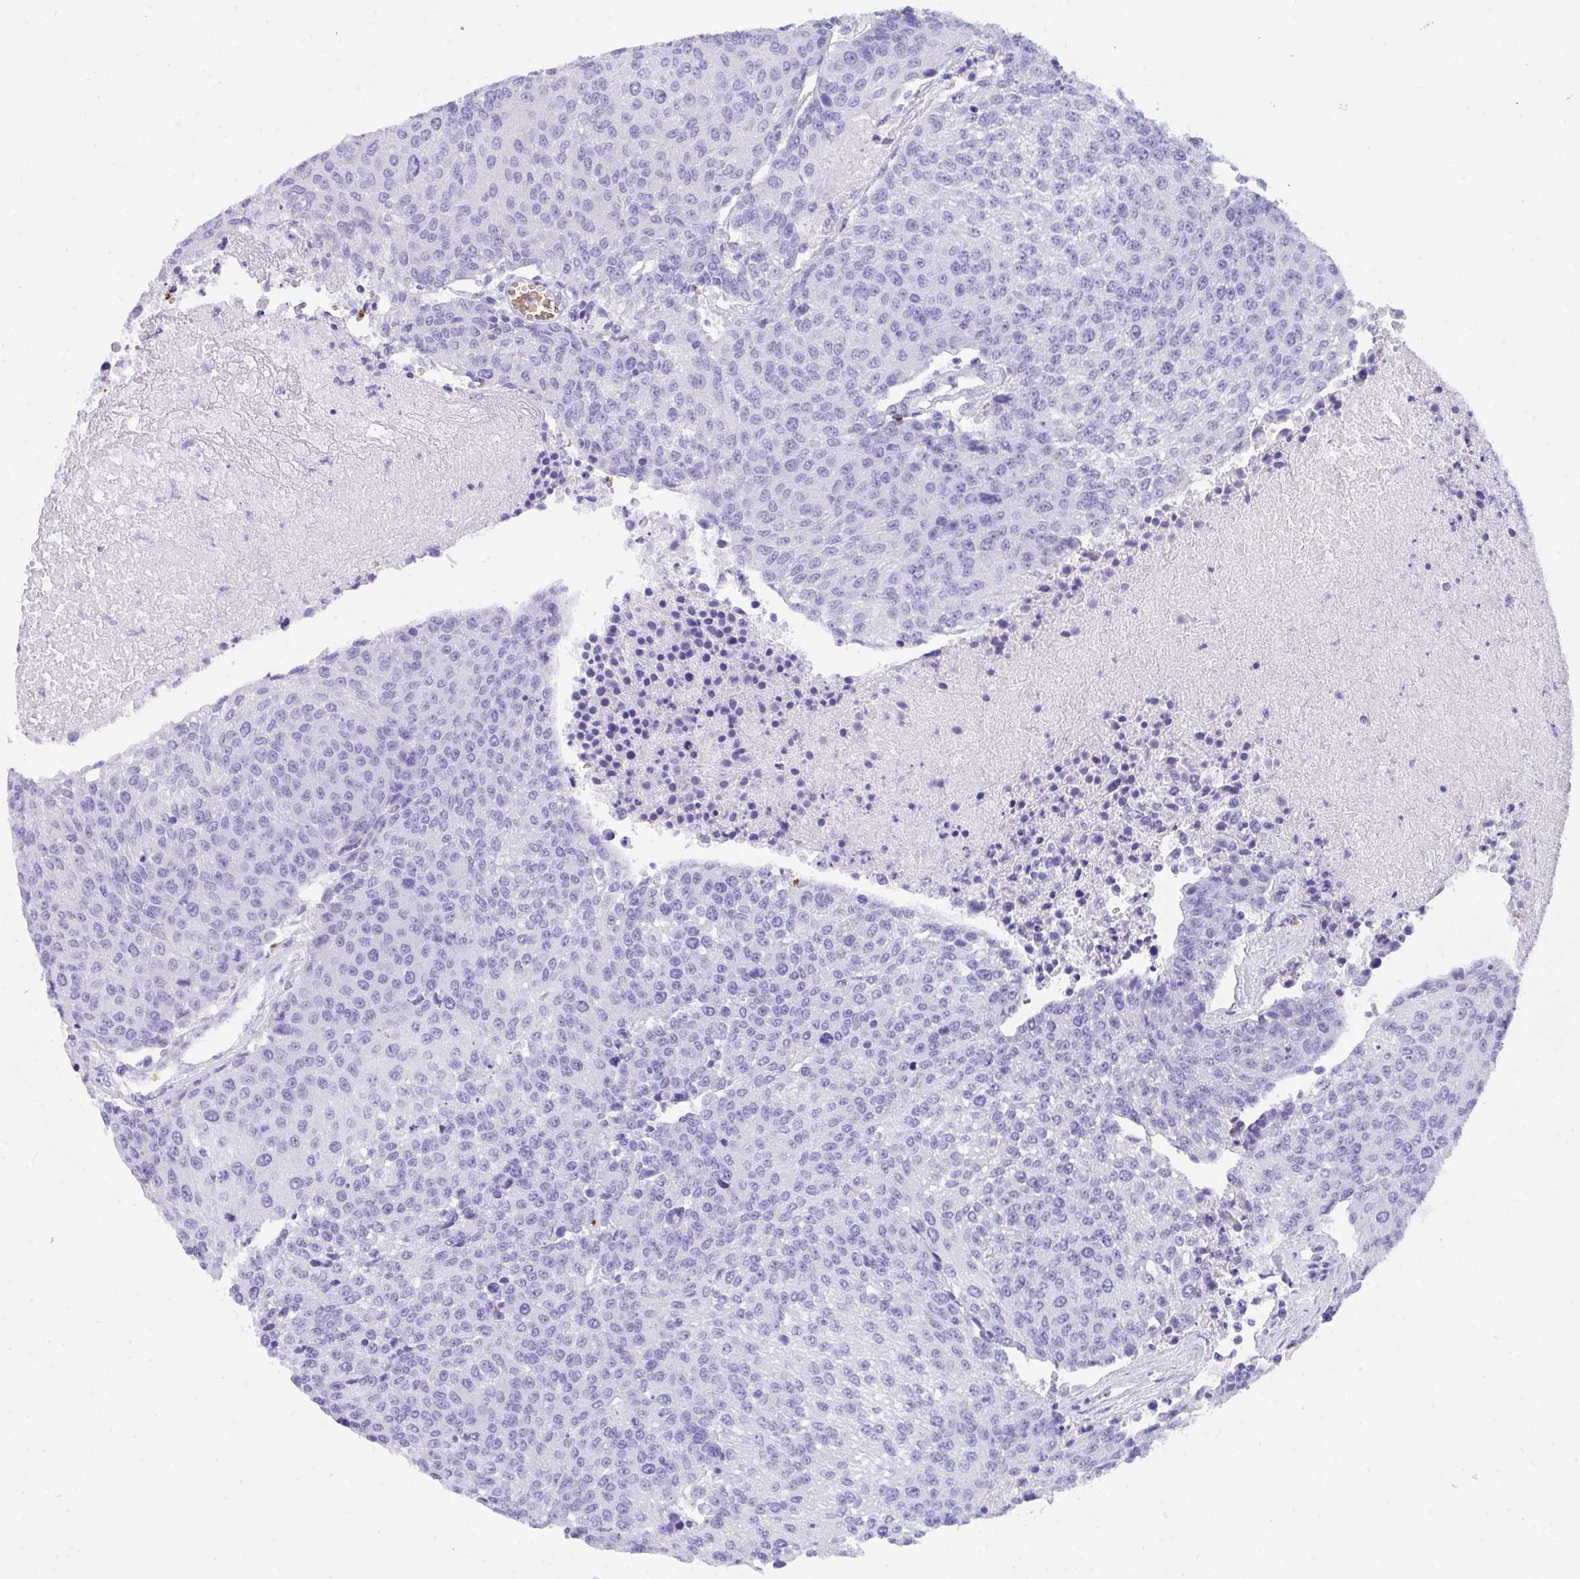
{"staining": {"intensity": "negative", "quantity": "none", "location": "none"}, "tissue": "urothelial cancer", "cell_type": "Tumor cells", "image_type": "cancer", "snomed": [{"axis": "morphology", "description": "Urothelial carcinoma, High grade"}, {"axis": "topography", "description": "Urinary bladder"}], "caption": "This is a image of immunohistochemistry staining of urothelial cancer, which shows no positivity in tumor cells.", "gene": "ANK1", "patient": {"sex": "female", "age": 85}}